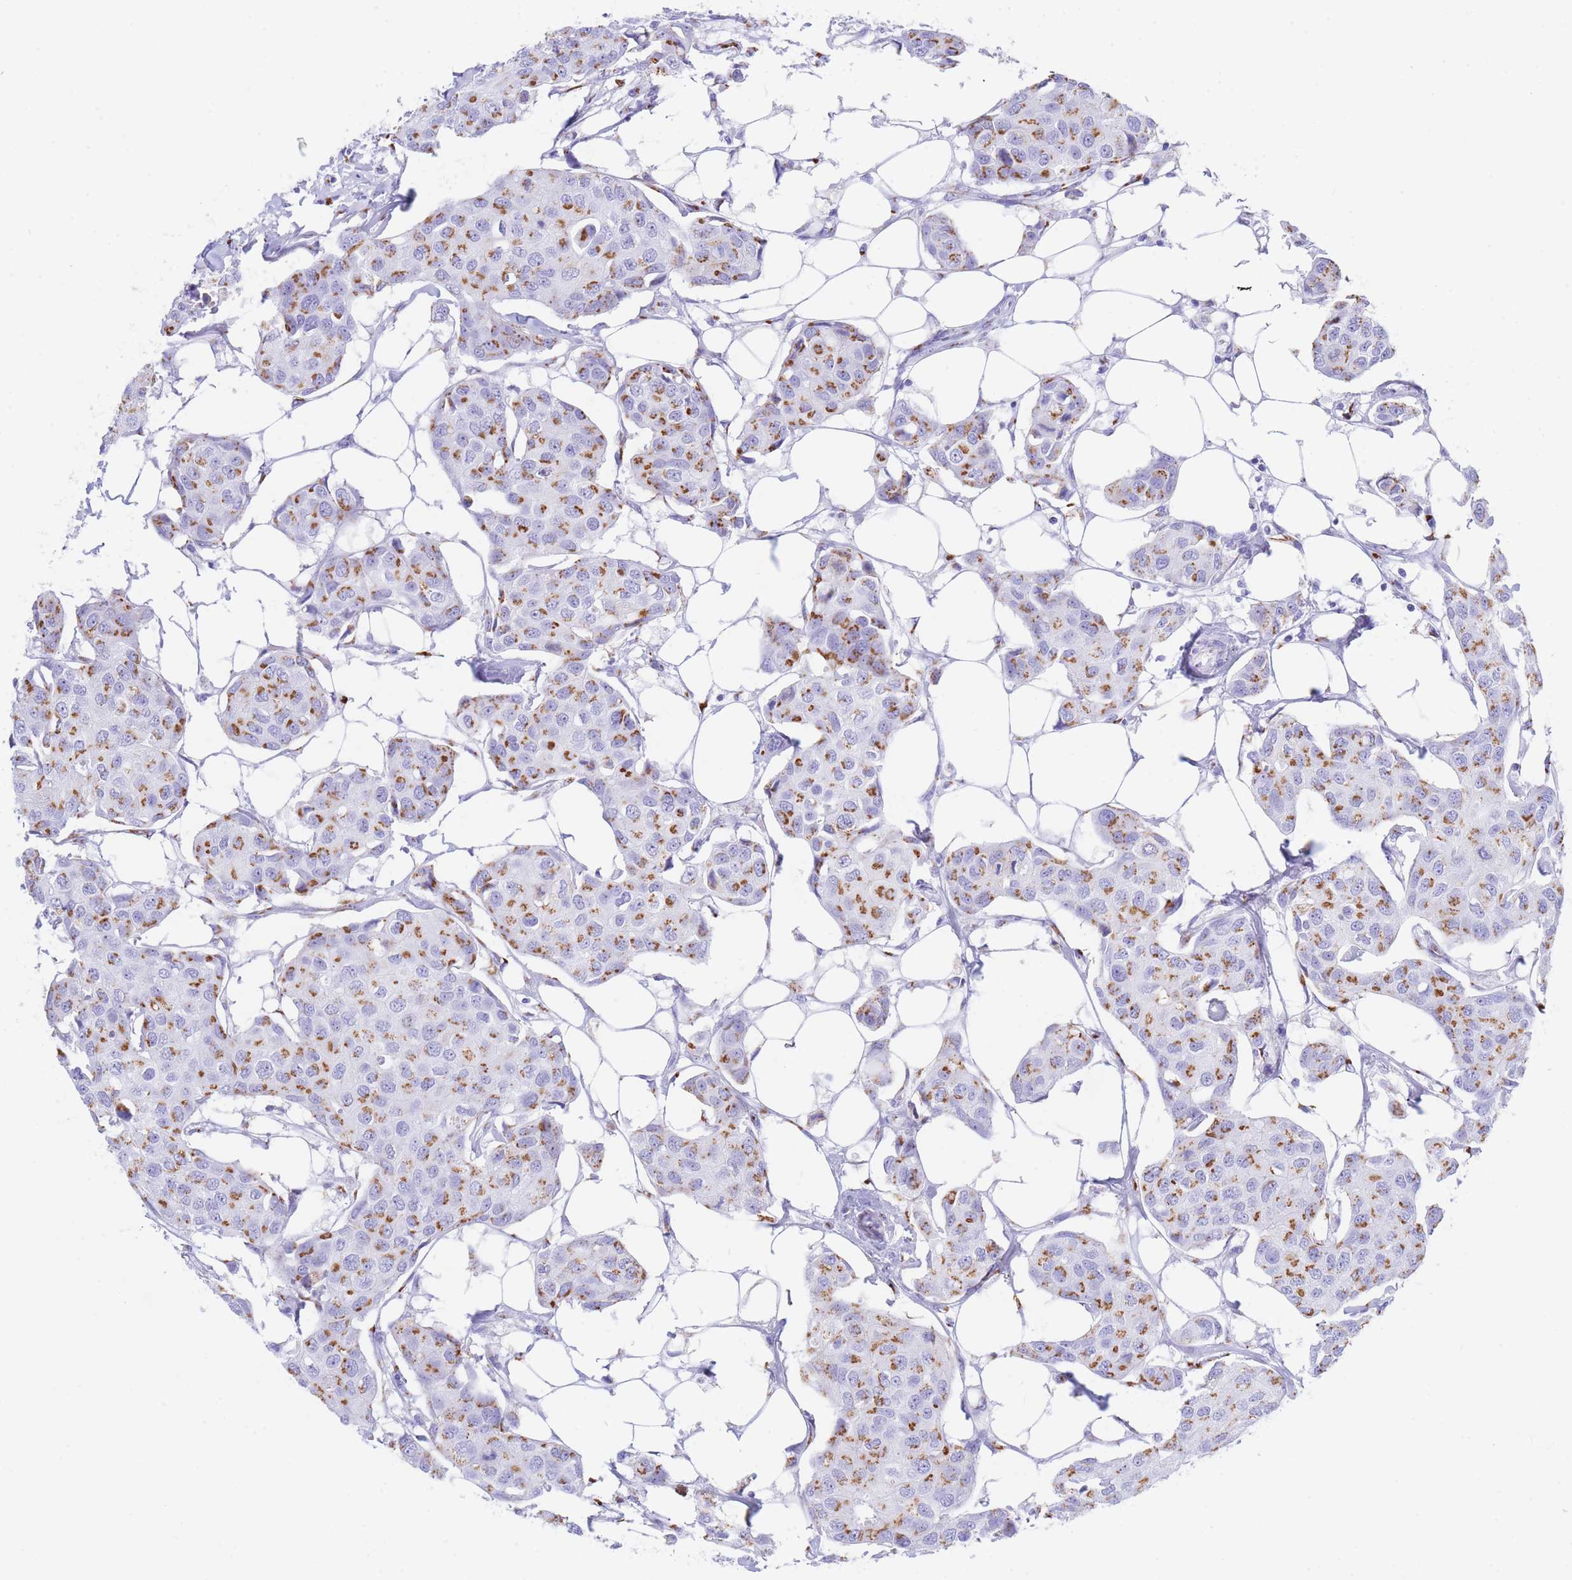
{"staining": {"intensity": "strong", "quantity": ">75%", "location": "cytoplasmic/membranous"}, "tissue": "breast cancer", "cell_type": "Tumor cells", "image_type": "cancer", "snomed": [{"axis": "morphology", "description": "Duct carcinoma"}, {"axis": "topography", "description": "Breast"}, {"axis": "topography", "description": "Lymph node"}], "caption": "Immunohistochemical staining of human breast cancer exhibits strong cytoplasmic/membranous protein positivity in about >75% of tumor cells. The staining was performed using DAB to visualize the protein expression in brown, while the nuclei were stained in blue with hematoxylin (Magnification: 20x).", "gene": "FAM3C", "patient": {"sex": "female", "age": 80}}